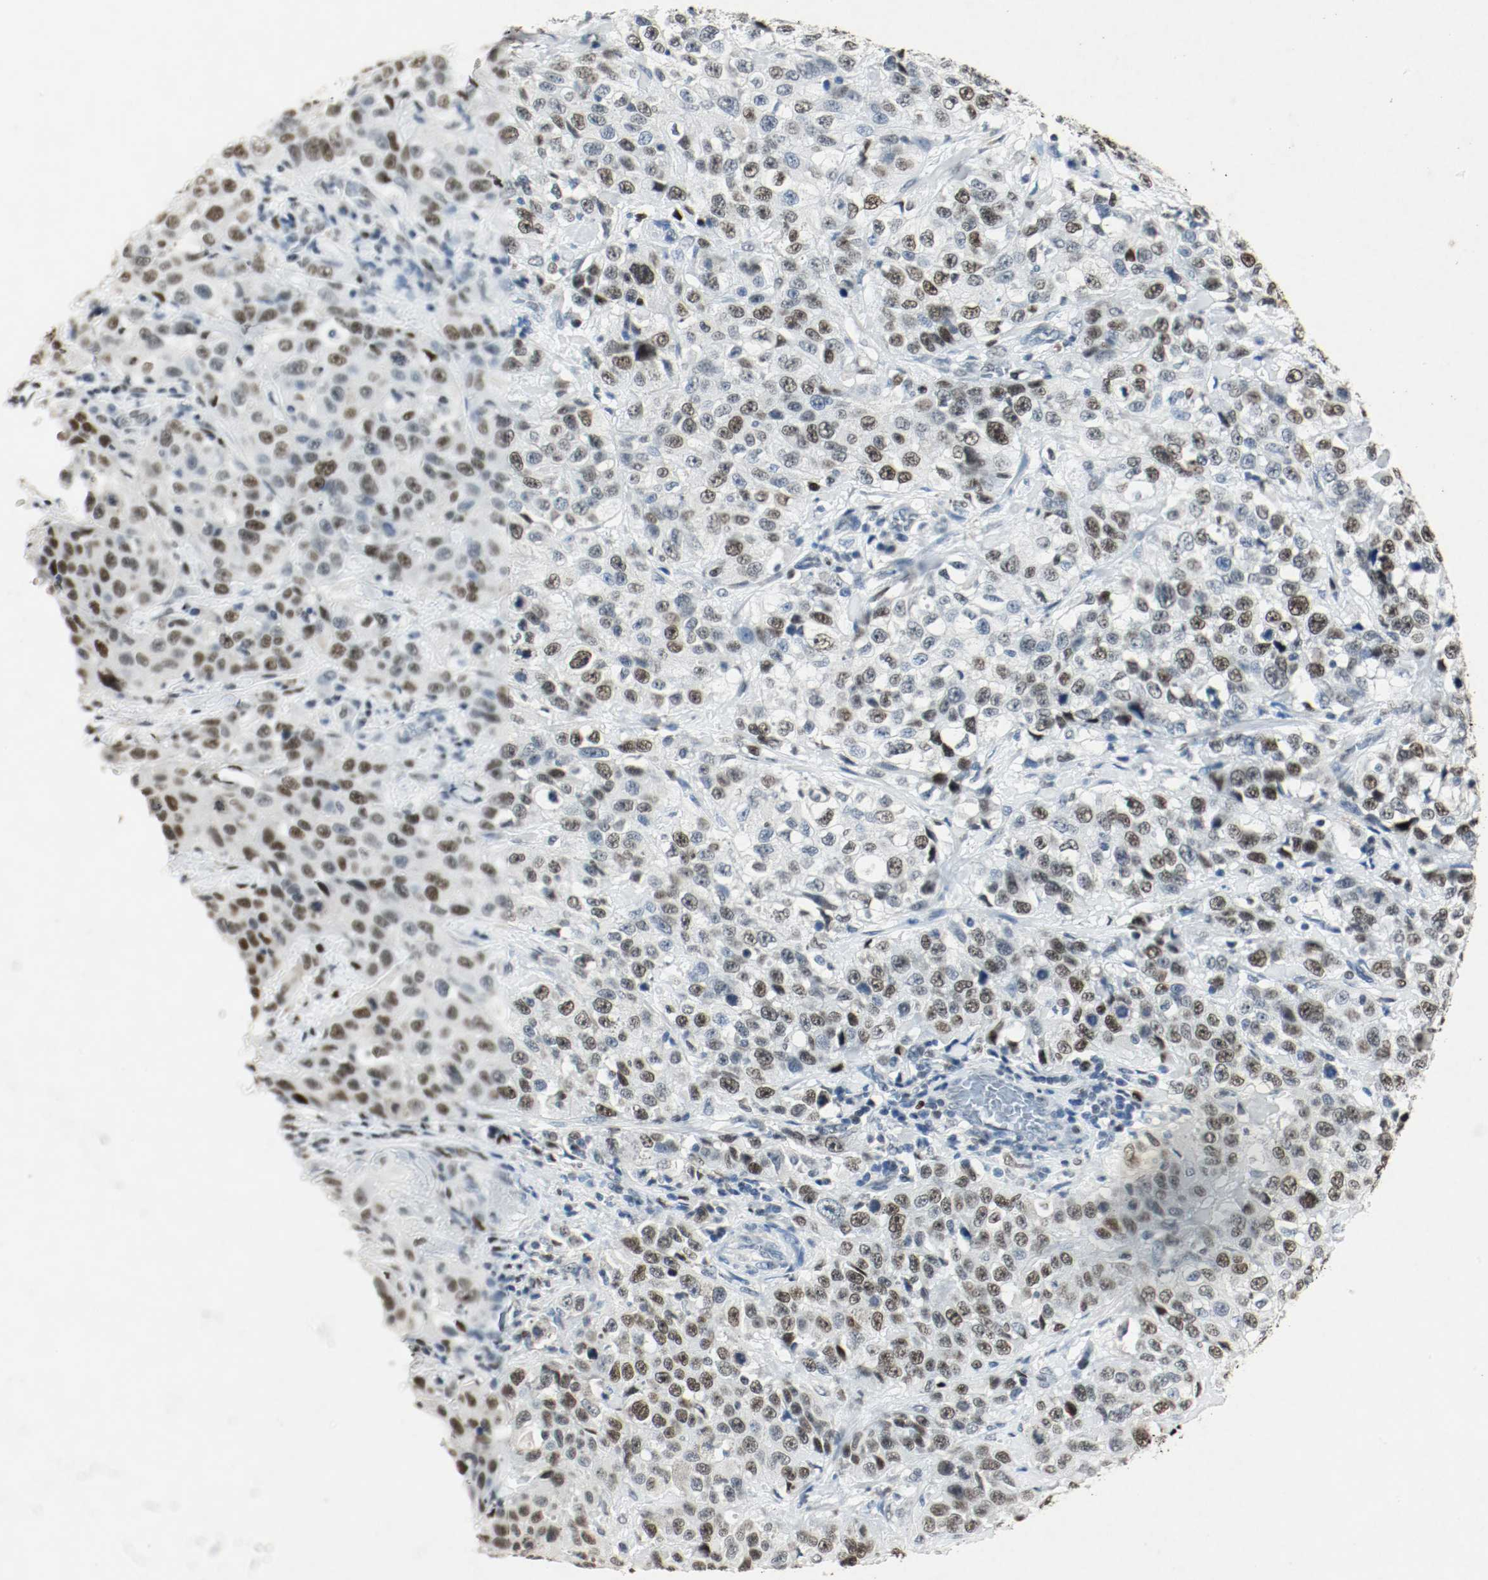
{"staining": {"intensity": "strong", "quantity": ">75%", "location": "nuclear"}, "tissue": "stomach cancer", "cell_type": "Tumor cells", "image_type": "cancer", "snomed": [{"axis": "morphology", "description": "Normal tissue, NOS"}, {"axis": "morphology", "description": "Adenocarcinoma, NOS"}, {"axis": "topography", "description": "Stomach"}], "caption": "Stomach adenocarcinoma stained with DAB IHC reveals high levels of strong nuclear expression in approximately >75% of tumor cells.", "gene": "DNMT1", "patient": {"sex": "male", "age": 48}}